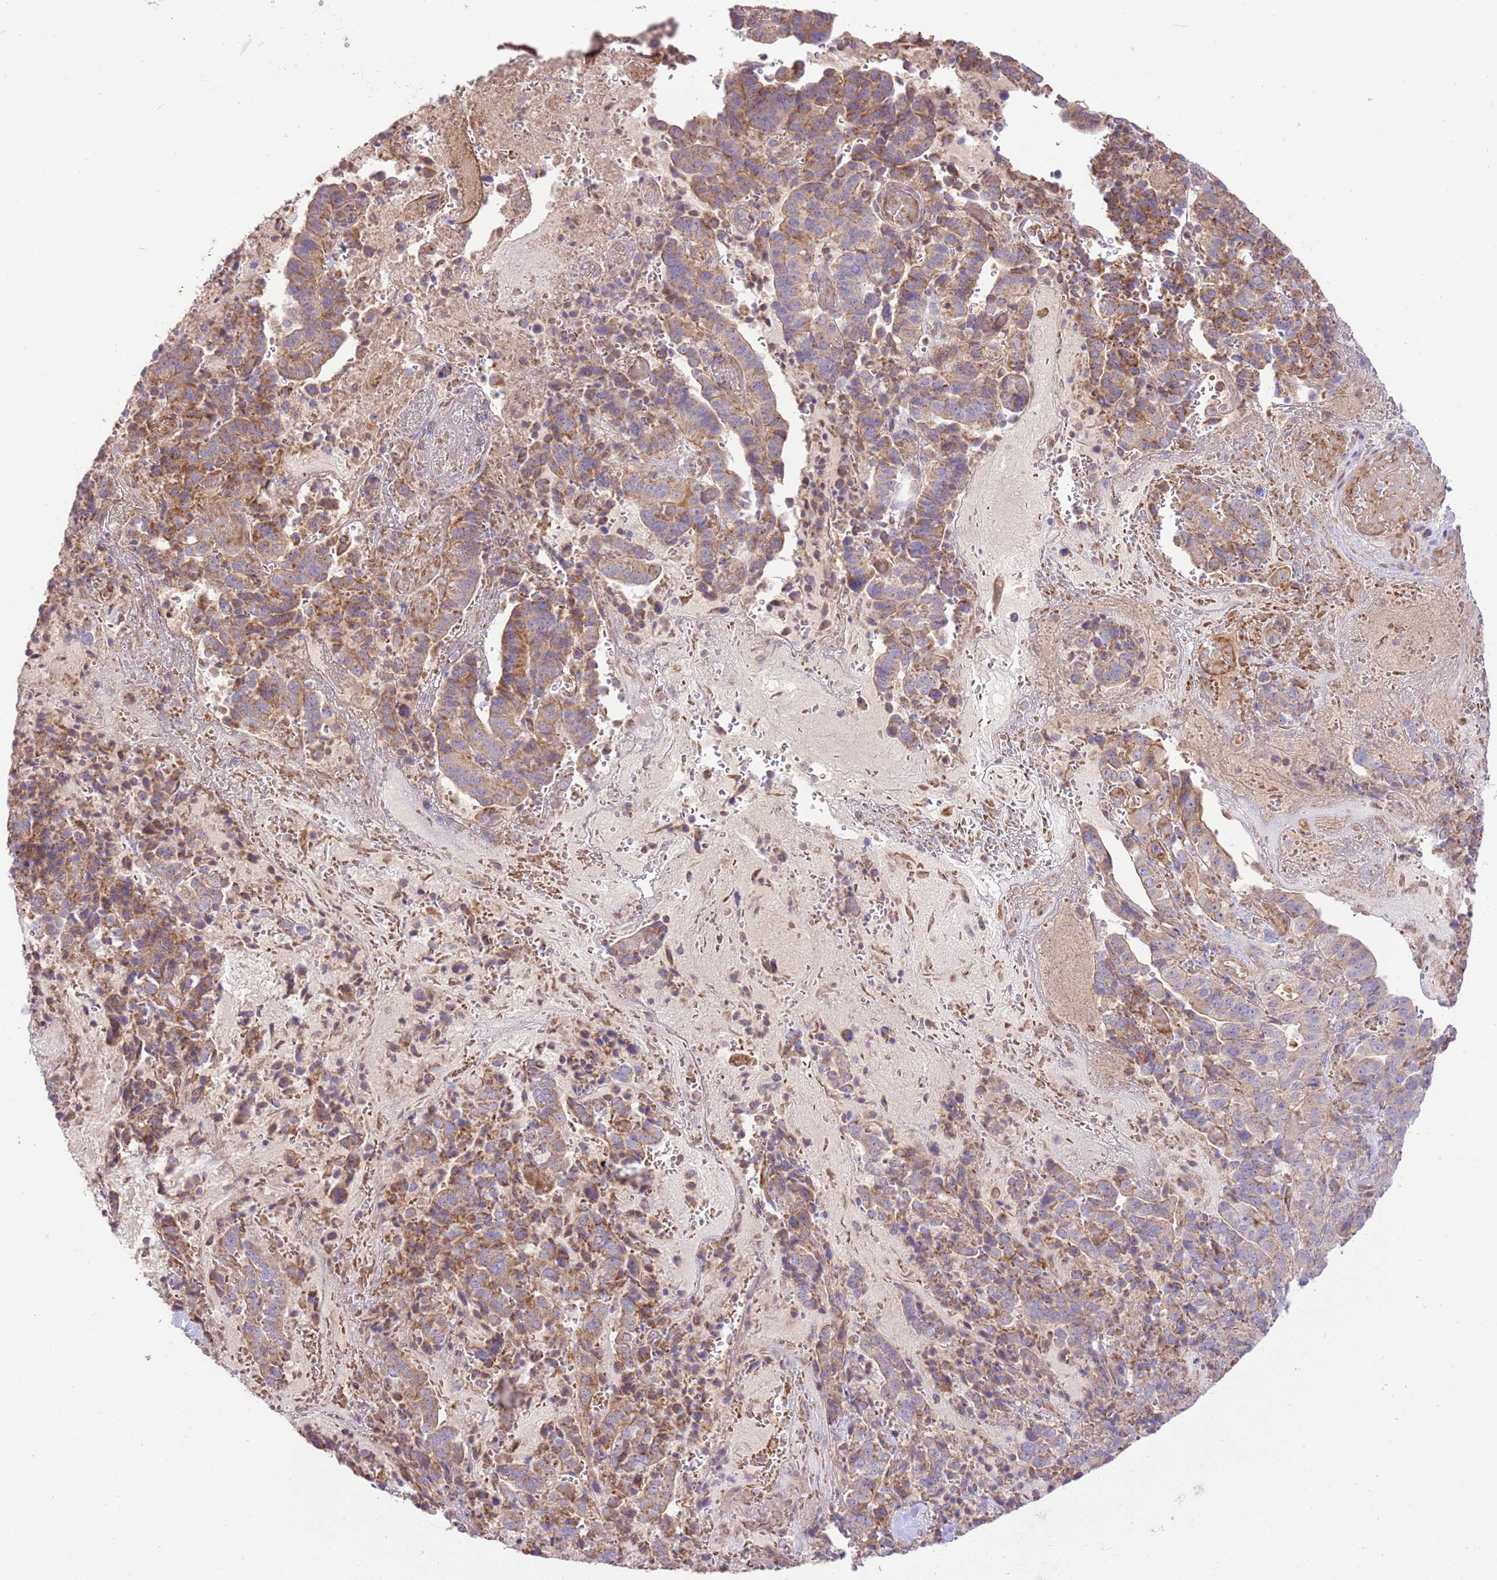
{"staining": {"intensity": "moderate", "quantity": ">75%", "location": "cytoplasmic/membranous"}, "tissue": "stomach cancer", "cell_type": "Tumor cells", "image_type": "cancer", "snomed": [{"axis": "morphology", "description": "Adenocarcinoma, NOS"}, {"axis": "topography", "description": "Stomach"}], "caption": "A photomicrograph of adenocarcinoma (stomach) stained for a protein shows moderate cytoplasmic/membranous brown staining in tumor cells.", "gene": "SPATA2L", "patient": {"sex": "male", "age": 48}}